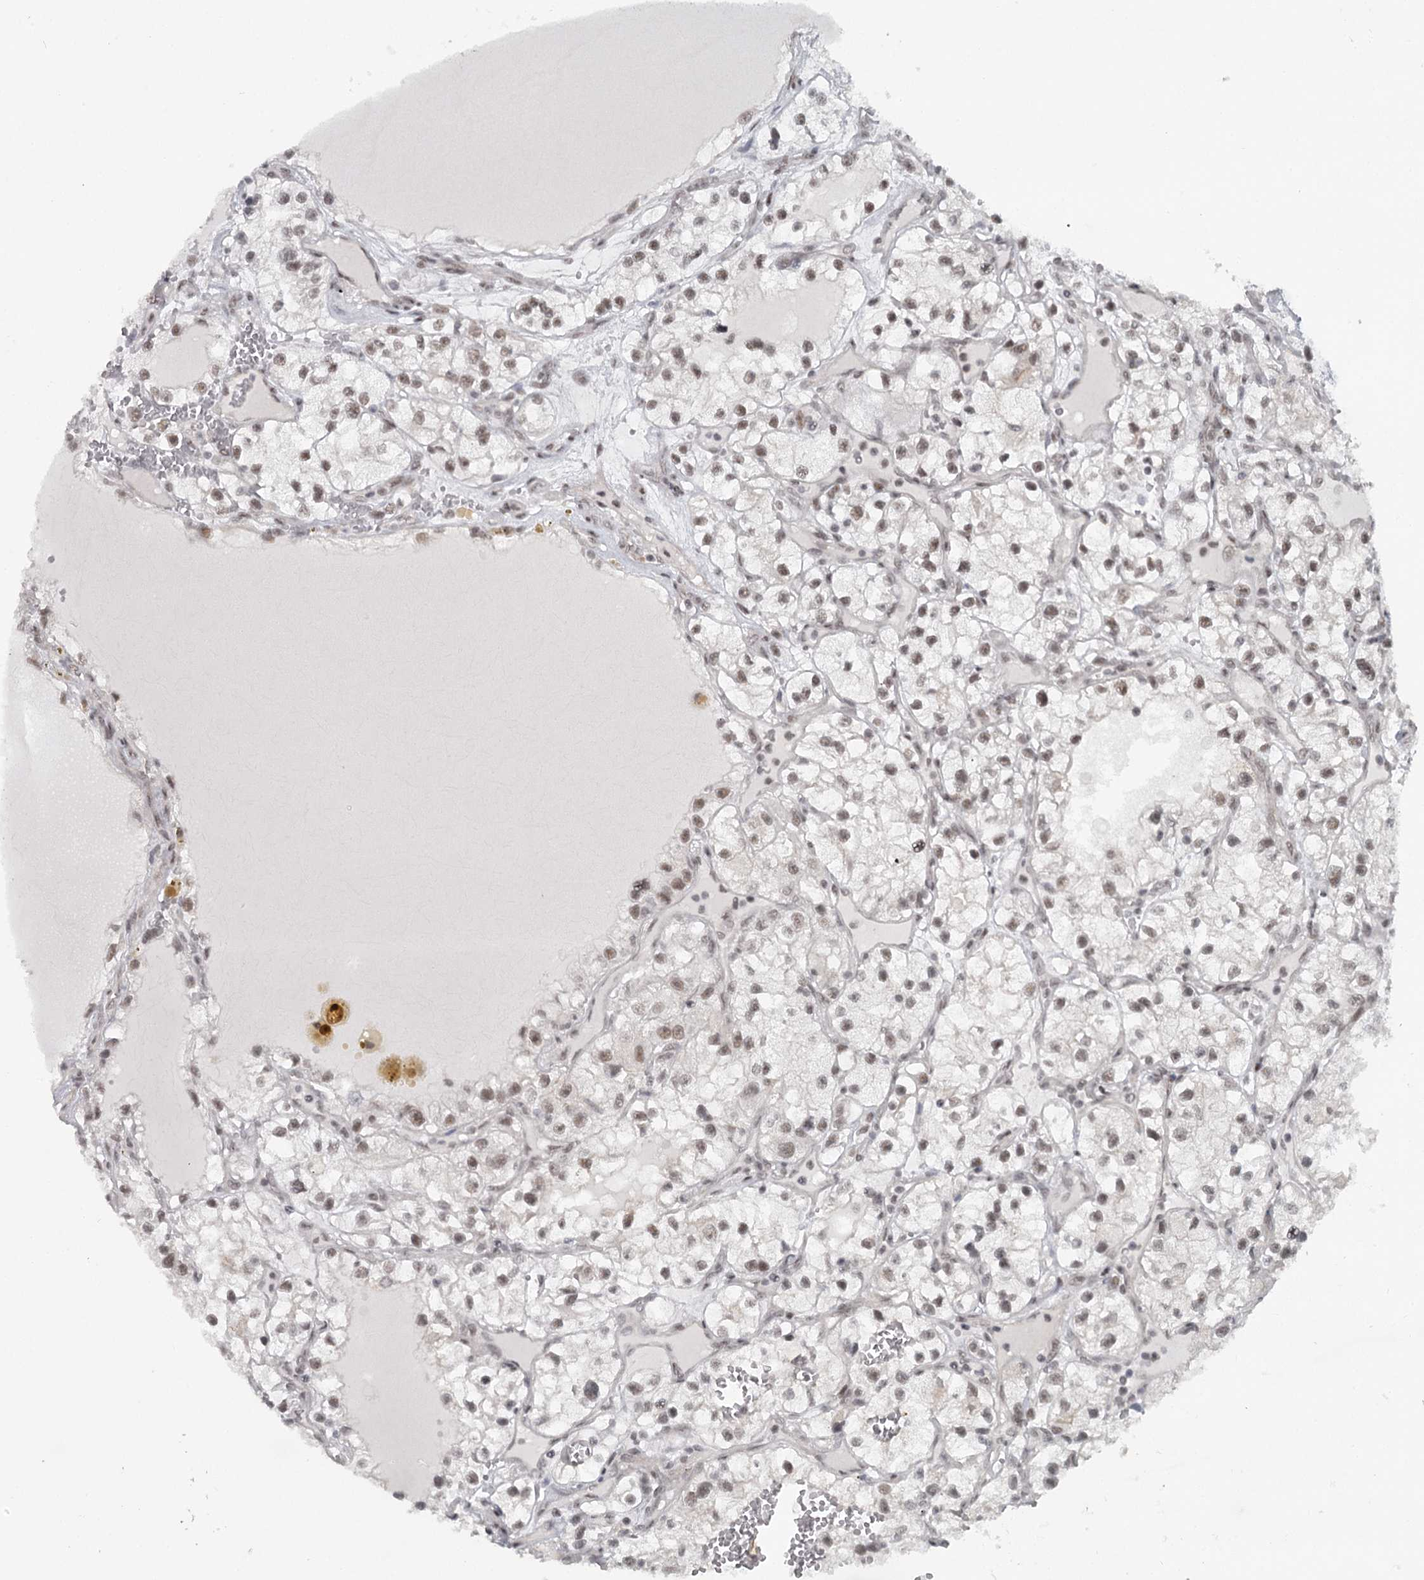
{"staining": {"intensity": "moderate", "quantity": ">75%", "location": "nuclear"}, "tissue": "renal cancer", "cell_type": "Tumor cells", "image_type": "cancer", "snomed": [{"axis": "morphology", "description": "Adenocarcinoma, NOS"}, {"axis": "topography", "description": "Kidney"}], "caption": "Immunohistochemistry (IHC) histopathology image of human renal cancer stained for a protein (brown), which shows medium levels of moderate nuclear positivity in approximately >75% of tumor cells.", "gene": "FAM13C", "patient": {"sex": "female", "age": 57}}